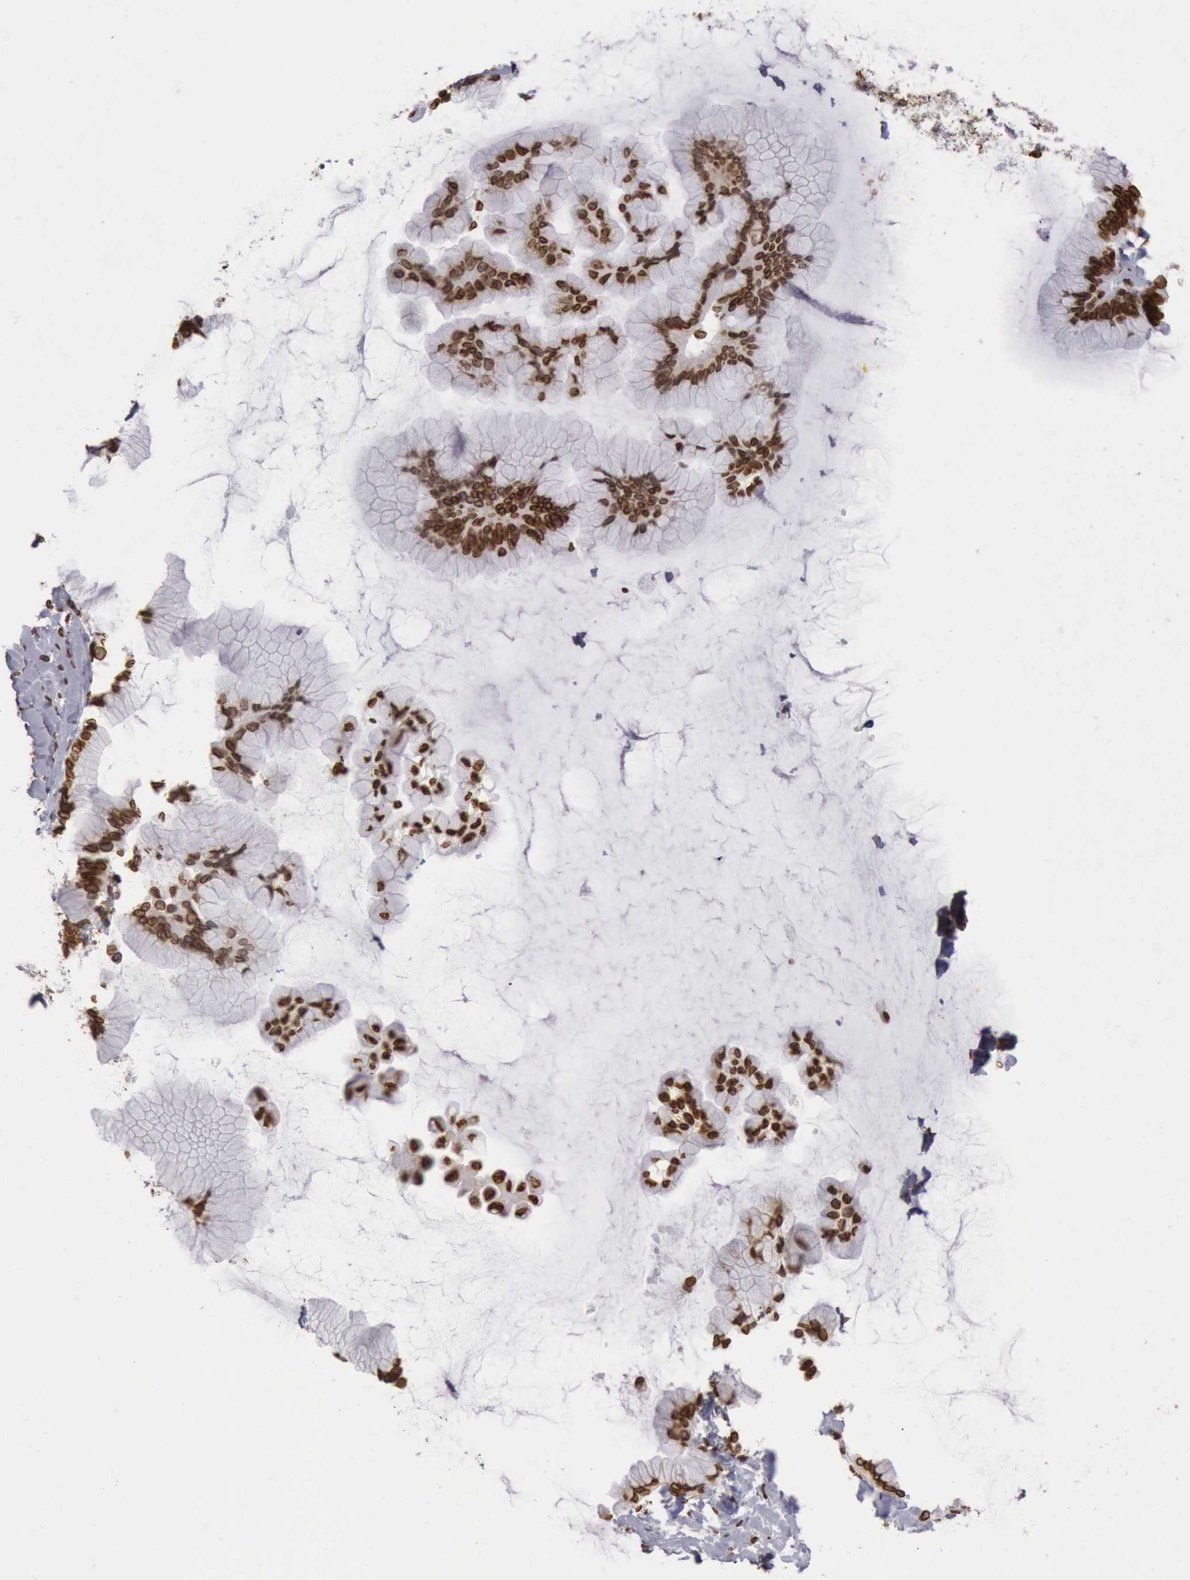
{"staining": {"intensity": "strong", "quantity": ">75%", "location": "nuclear"}, "tissue": "ovarian cancer", "cell_type": "Tumor cells", "image_type": "cancer", "snomed": [{"axis": "morphology", "description": "Cystadenocarcinoma, mucinous, NOS"}, {"axis": "topography", "description": "Ovary"}], "caption": "Ovarian cancer stained for a protein reveals strong nuclear positivity in tumor cells.", "gene": "SUN2", "patient": {"sex": "female", "age": 41}}